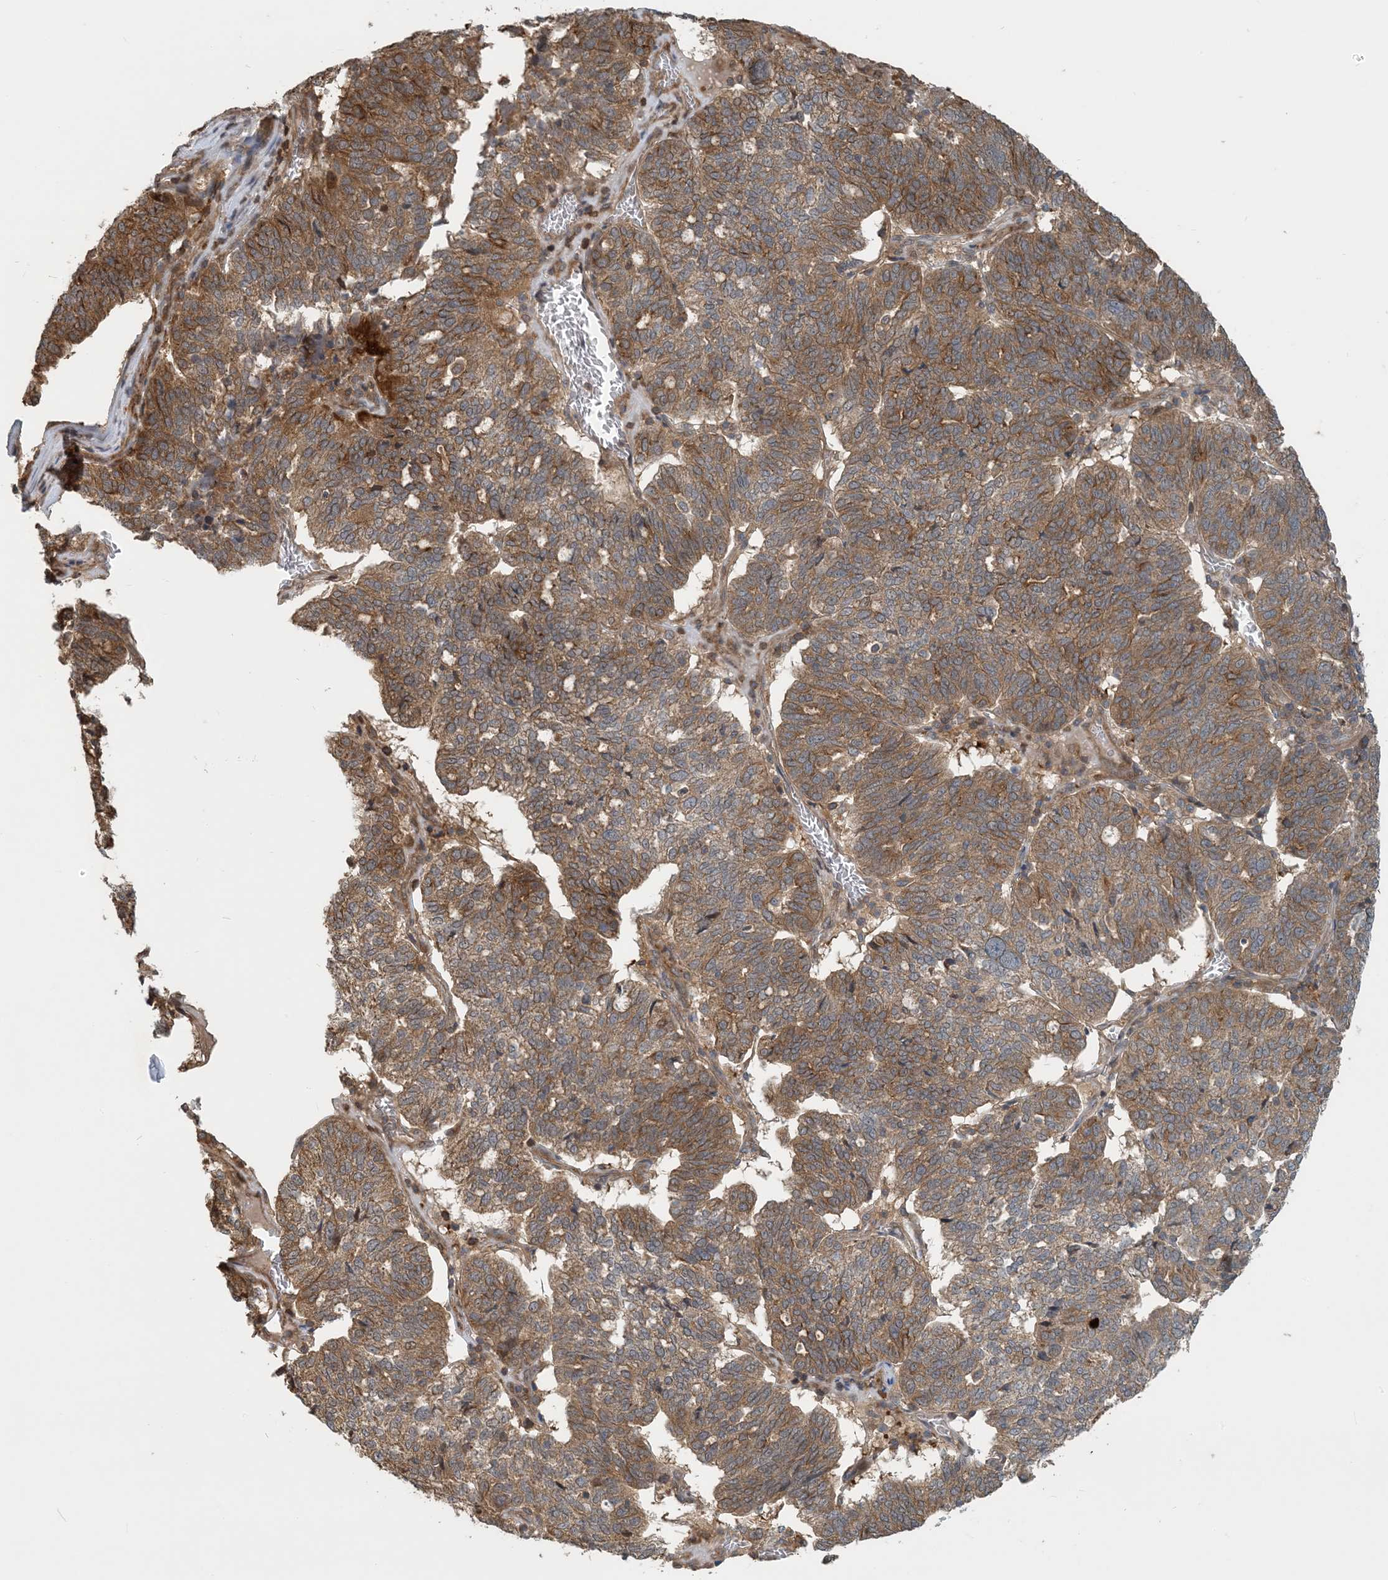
{"staining": {"intensity": "moderate", "quantity": ">75%", "location": "cytoplasmic/membranous"}, "tissue": "ovarian cancer", "cell_type": "Tumor cells", "image_type": "cancer", "snomed": [{"axis": "morphology", "description": "Cystadenocarcinoma, serous, NOS"}, {"axis": "topography", "description": "Ovary"}], "caption": "Immunohistochemical staining of serous cystadenocarcinoma (ovarian) shows medium levels of moderate cytoplasmic/membranous protein staining in about >75% of tumor cells.", "gene": "ZBTB3", "patient": {"sex": "female", "age": 59}}